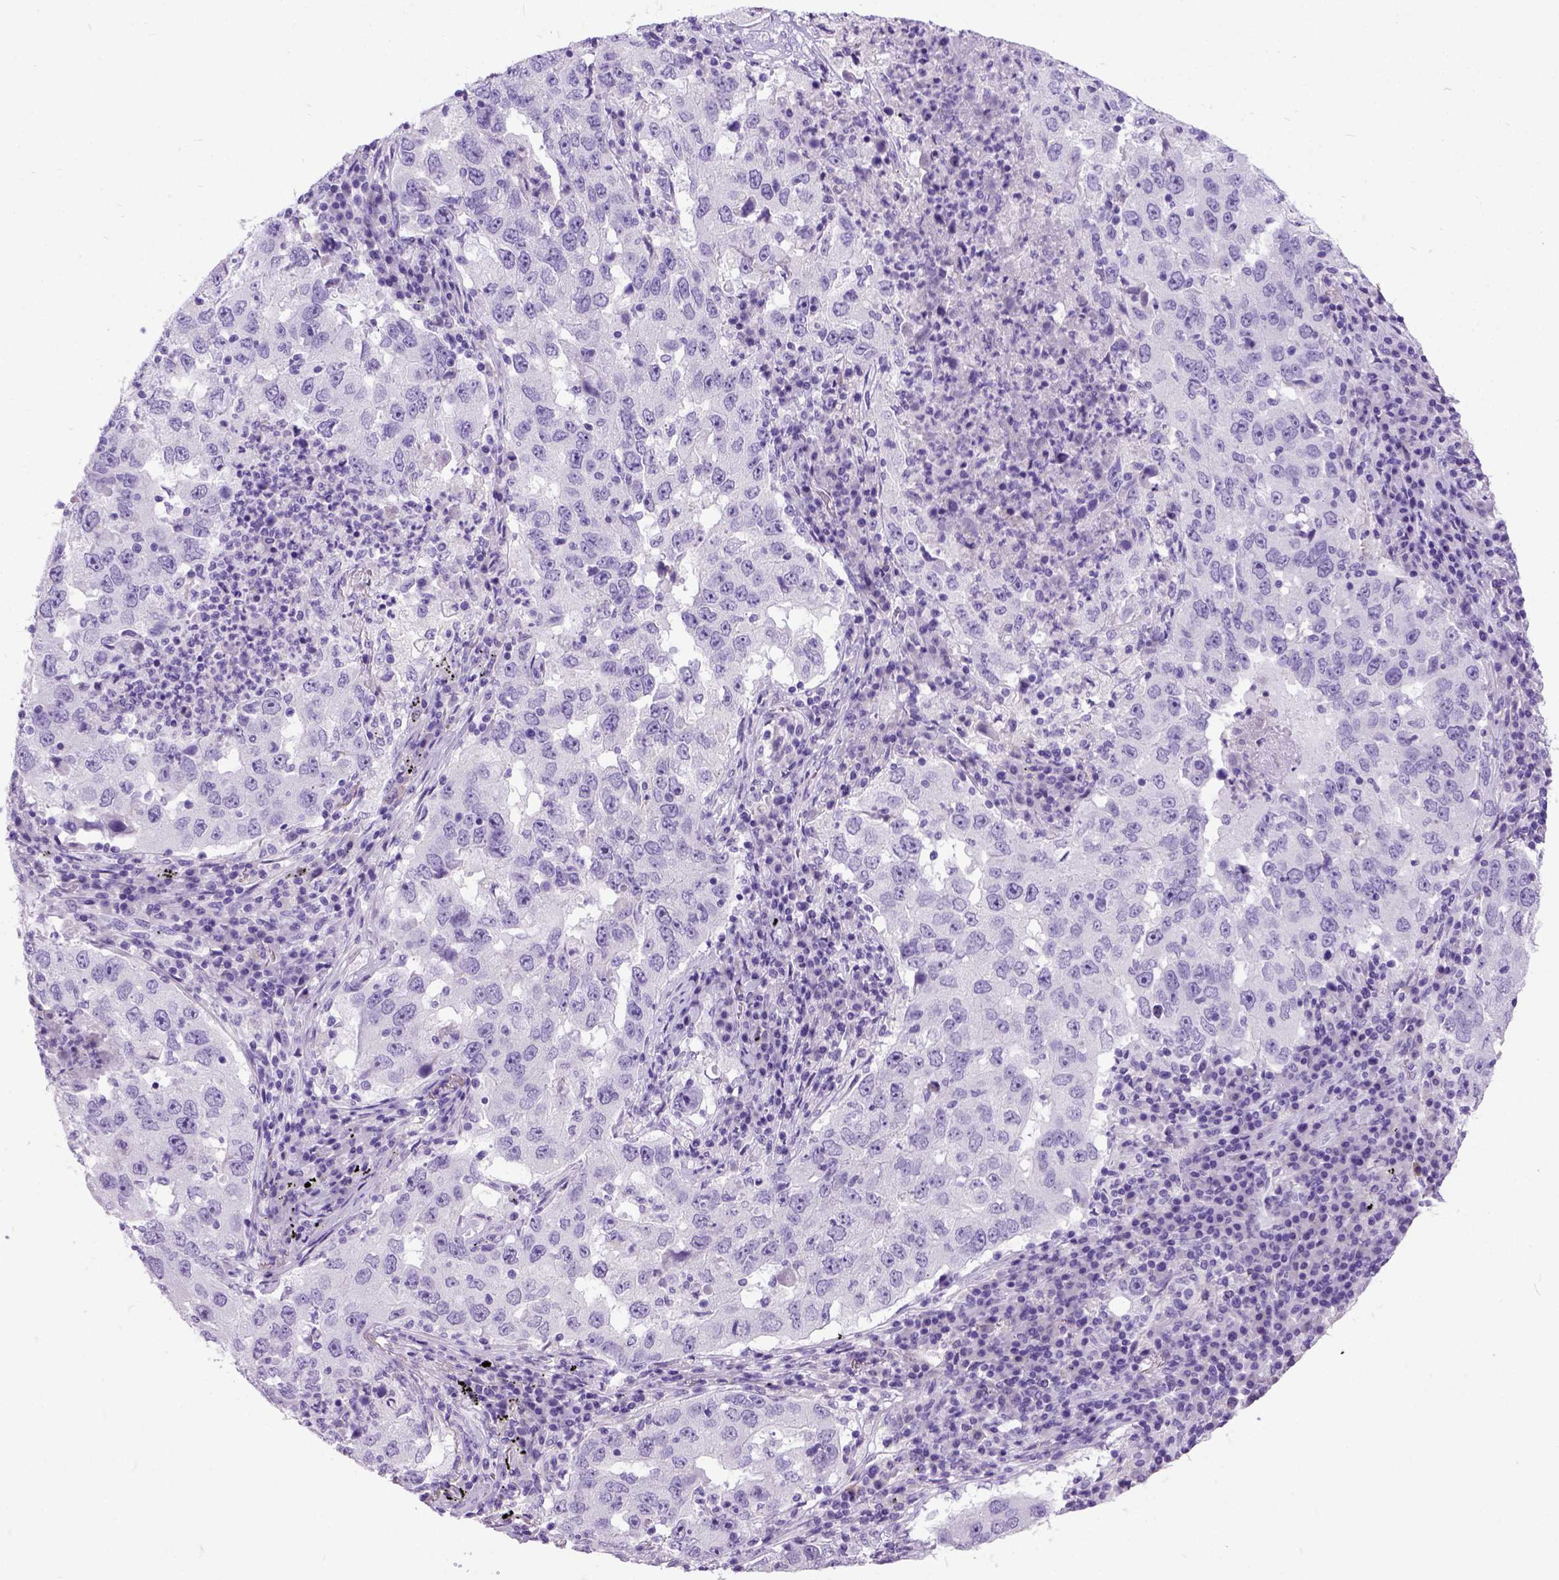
{"staining": {"intensity": "negative", "quantity": "none", "location": "none"}, "tissue": "lung cancer", "cell_type": "Tumor cells", "image_type": "cancer", "snomed": [{"axis": "morphology", "description": "Adenocarcinoma, NOS"}, {"axis": "topography", "description": "Lung"}], "caption": "This is a image of immunohistochemistry staining of adenocarcinoma (lung), which shows no expression in tumor cells. Nuclei are stained in blue.", "gene": "IGF2", "patient": {"sex": "male", "age": 73}}